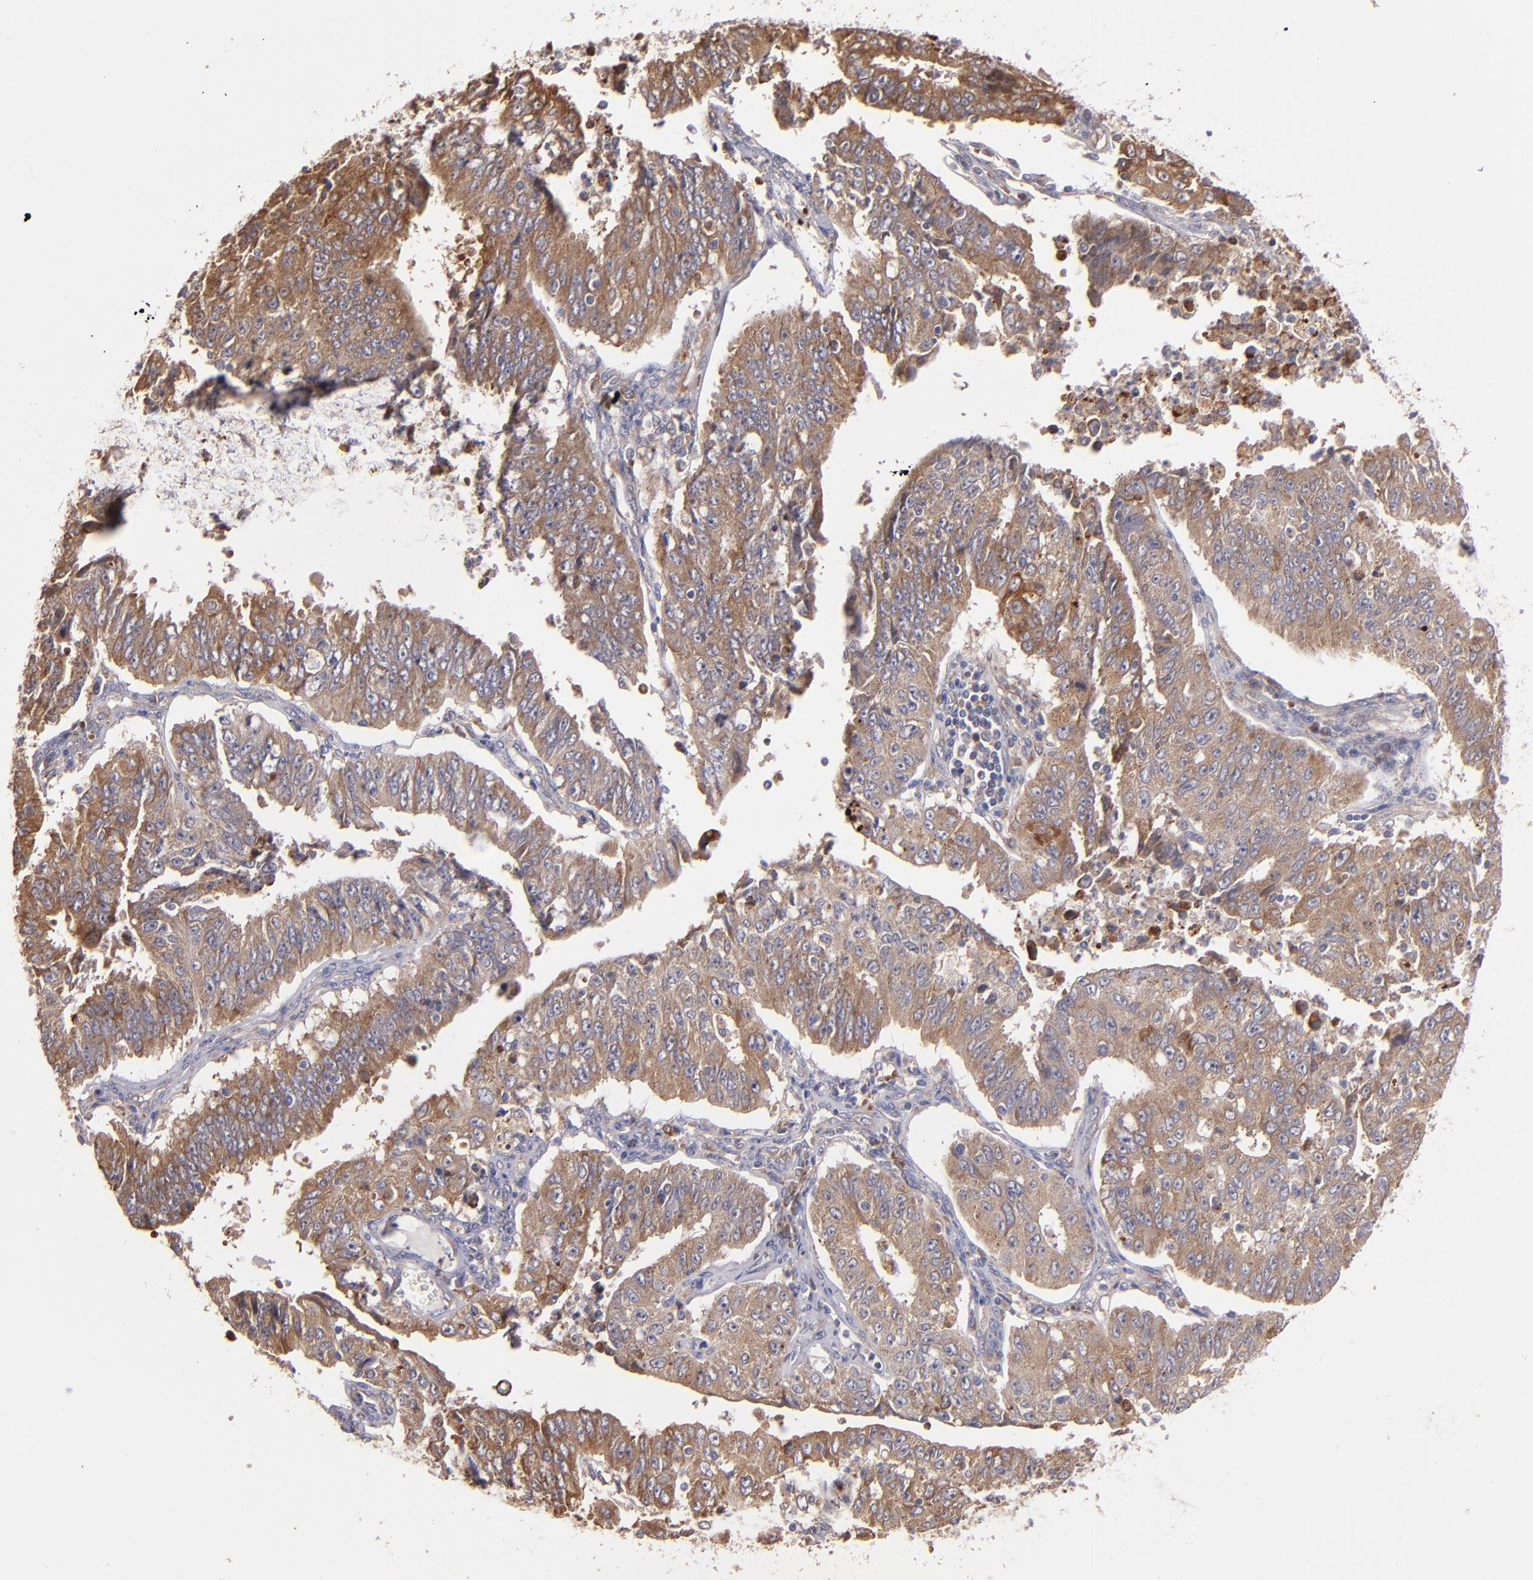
{"staining": {"intensity": "moderate", "quantity": ">75%", "location": "cytoplasmic/membranous"}, "tissue": "endometrial cancer", "cell_type": "Tumor cells", "image_type": "cancer", "snomed": [{"axis": "morphology", "description": "Adenocarcinoma, NOS"}, {"axis": "topography", "description": "Endometrium"}], "caption": "Endometrial cancer (adenocarcinoma) stained with DAB (3,3'-diaminobenzidine) immunohistochemistry reveals medium levels of moderate cytoplasmic/membranous expression in approximately >75% of tumor cells. (DAB (3,3'-diaminobenzidine) IHC, brown staining for protein, blue staining for nuclei).", "gene": "IFIH1", "patient": {"sex": "female", "age": 42}}